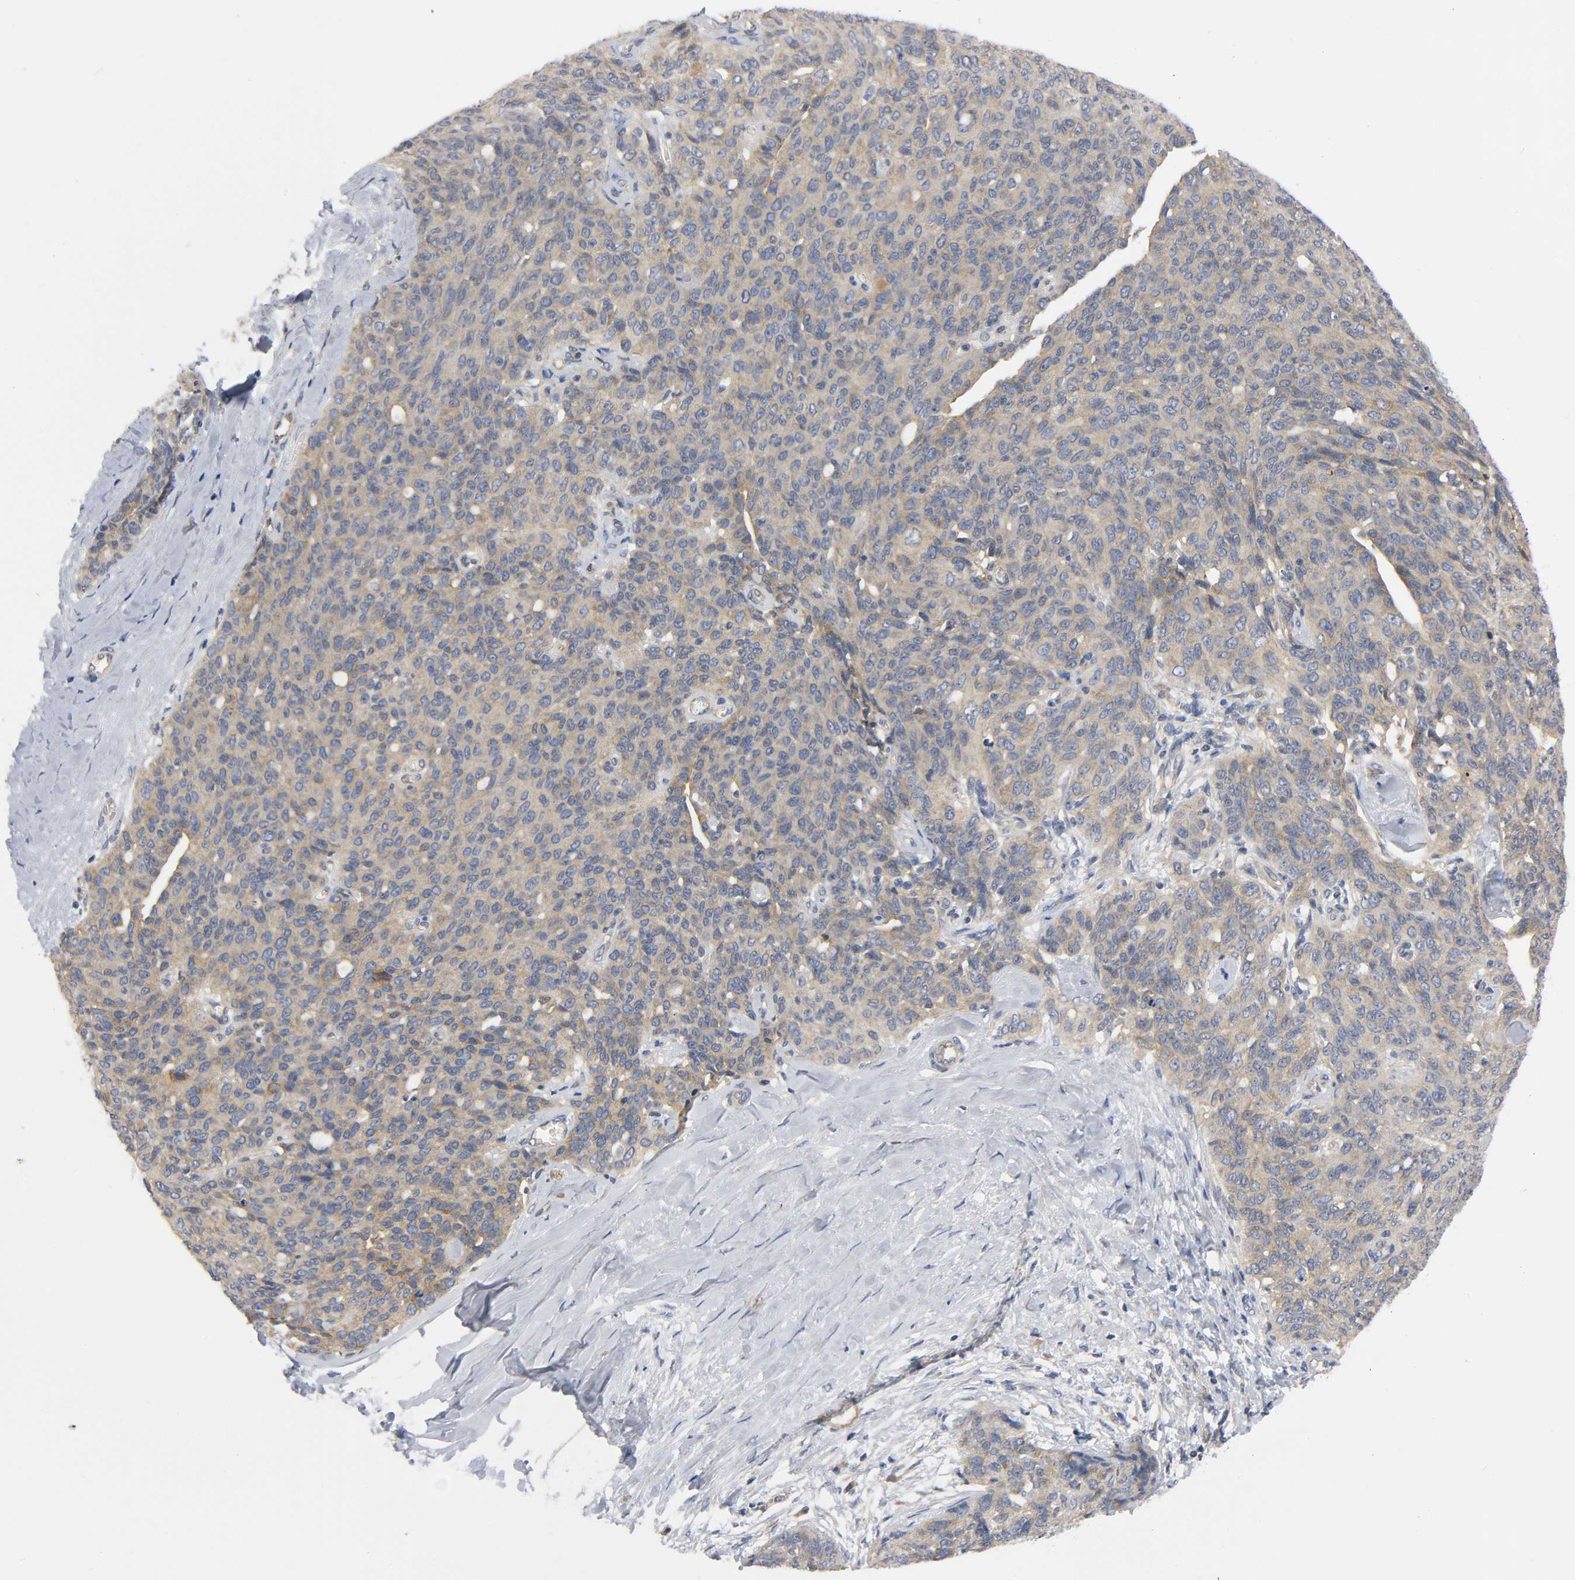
{"staining": {"intensity": "weak", "quantity": ">75%", "location": "cytoplasmic/membranous"}, "tissue": "ovarian cancer", "cell_type": "Tumor cells", "image_type": "cancer", "snomed": [{"axis": "morphology", "description": "Carcinoma, endometroid"}, {"axis": "topography", "description": "Ovary"}], "caption": "Immunohistochemical staining of human ovarian endometroid carcinoma demonstrates weak cytoplasmic/membranous protein staining in approximately >75% of tumor cells.", "gene": "HDAC6", "patient": {"sex": "female", "age": 60}}